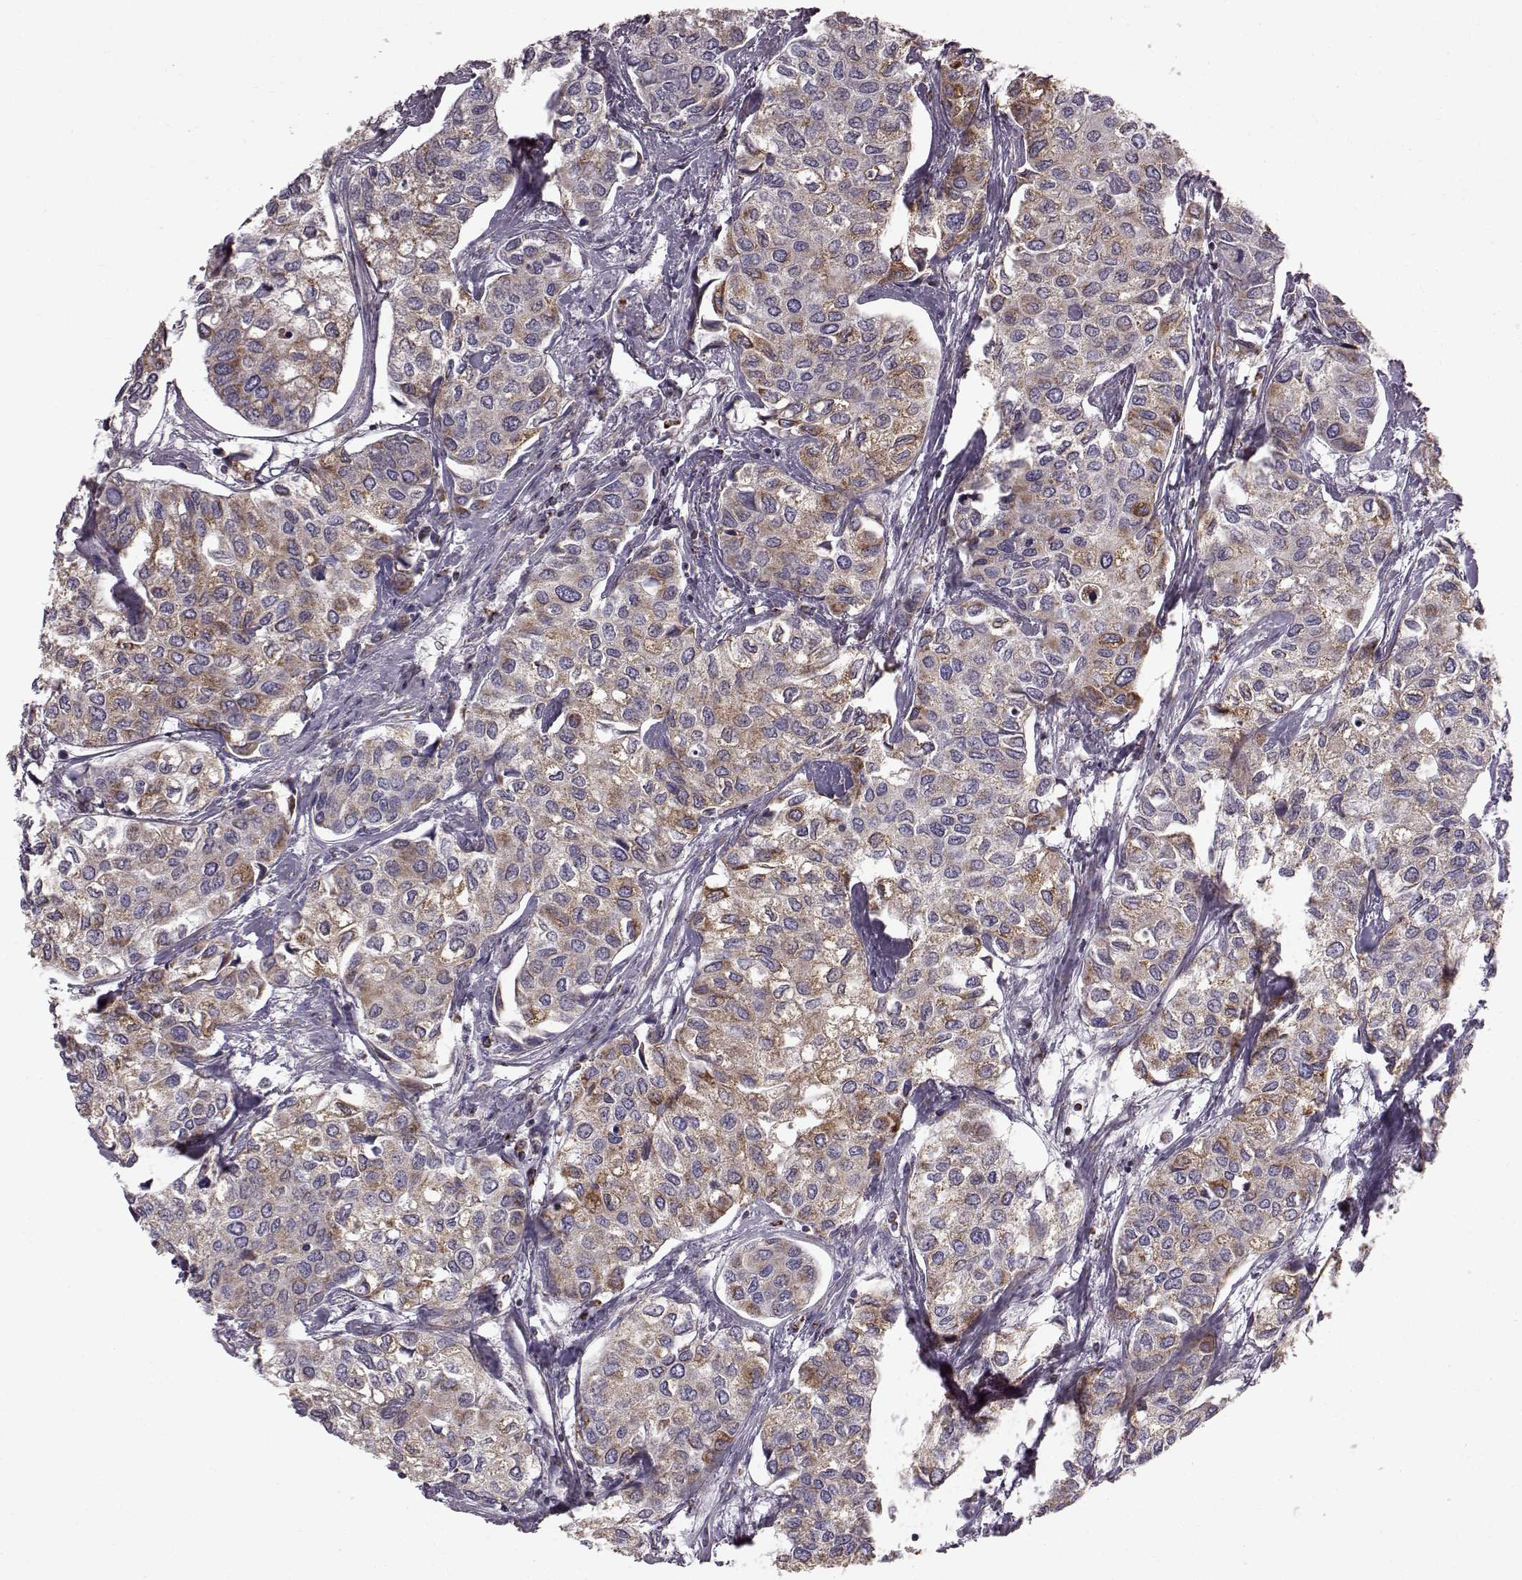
{"staining": {"intensity": "moderate", "quantity": ">75%", "location": "cytoplasmic/membranous"}, "tissue": "urothelial cancer", "cell_type": "Tumor cells", "image_type": "cancer", "snomed": [{"axis": "morphology", "description": "Urothelial carcinoma, High grade"}, {"axis": "topography", "description": "Urinary bladder"}], "caption": "Protein expression by immunohistochemistry demonstrates moderate cytoplasmic/membranous expression in approximately >75% of tumor cells in urothelial carcinoma (high-grade).", "gene": "FAM8A1", "patient": {"sex": "male", "age": 73}}